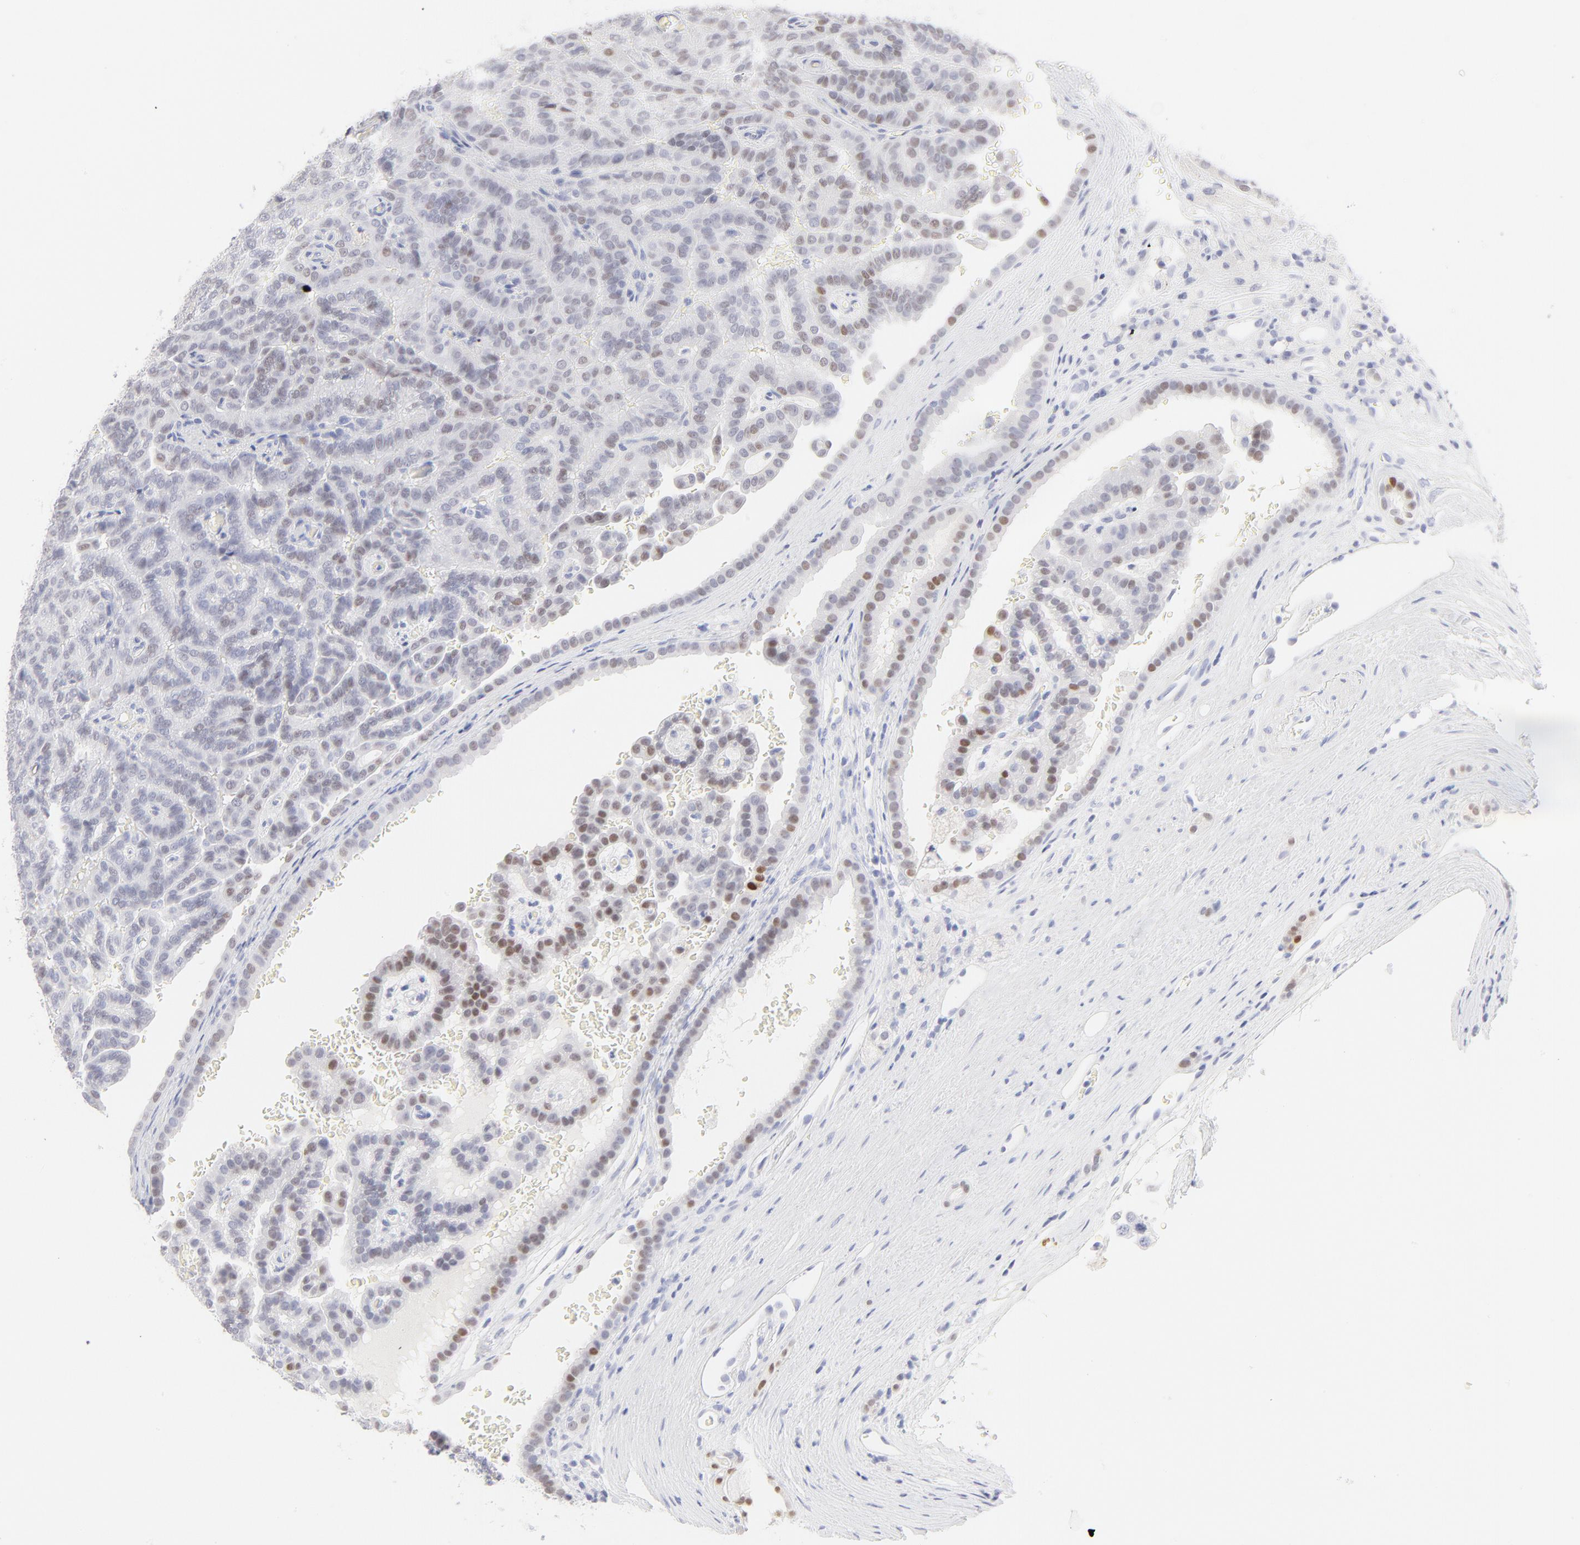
{"staining": {"intensity": "moderate", "quantity": "<25%", "location": "nuclear"}, "tissue": "renal cancer", "cell_type": "Tumor cells", "image_type": "cancer", "snomed": [{"axis": "morphology", "description": "Adenocarcinoma, NOS"}, {"axis": "topography", "description": "Kidney"}], "caption": "Renal cancer (adenocarcinoma) stained for a protein (brown) shows moderate nuclear positive positivity in about <25% of tumor cells.", "gene": "ELF3", "patient": {"sex": "male", "age": 61}}